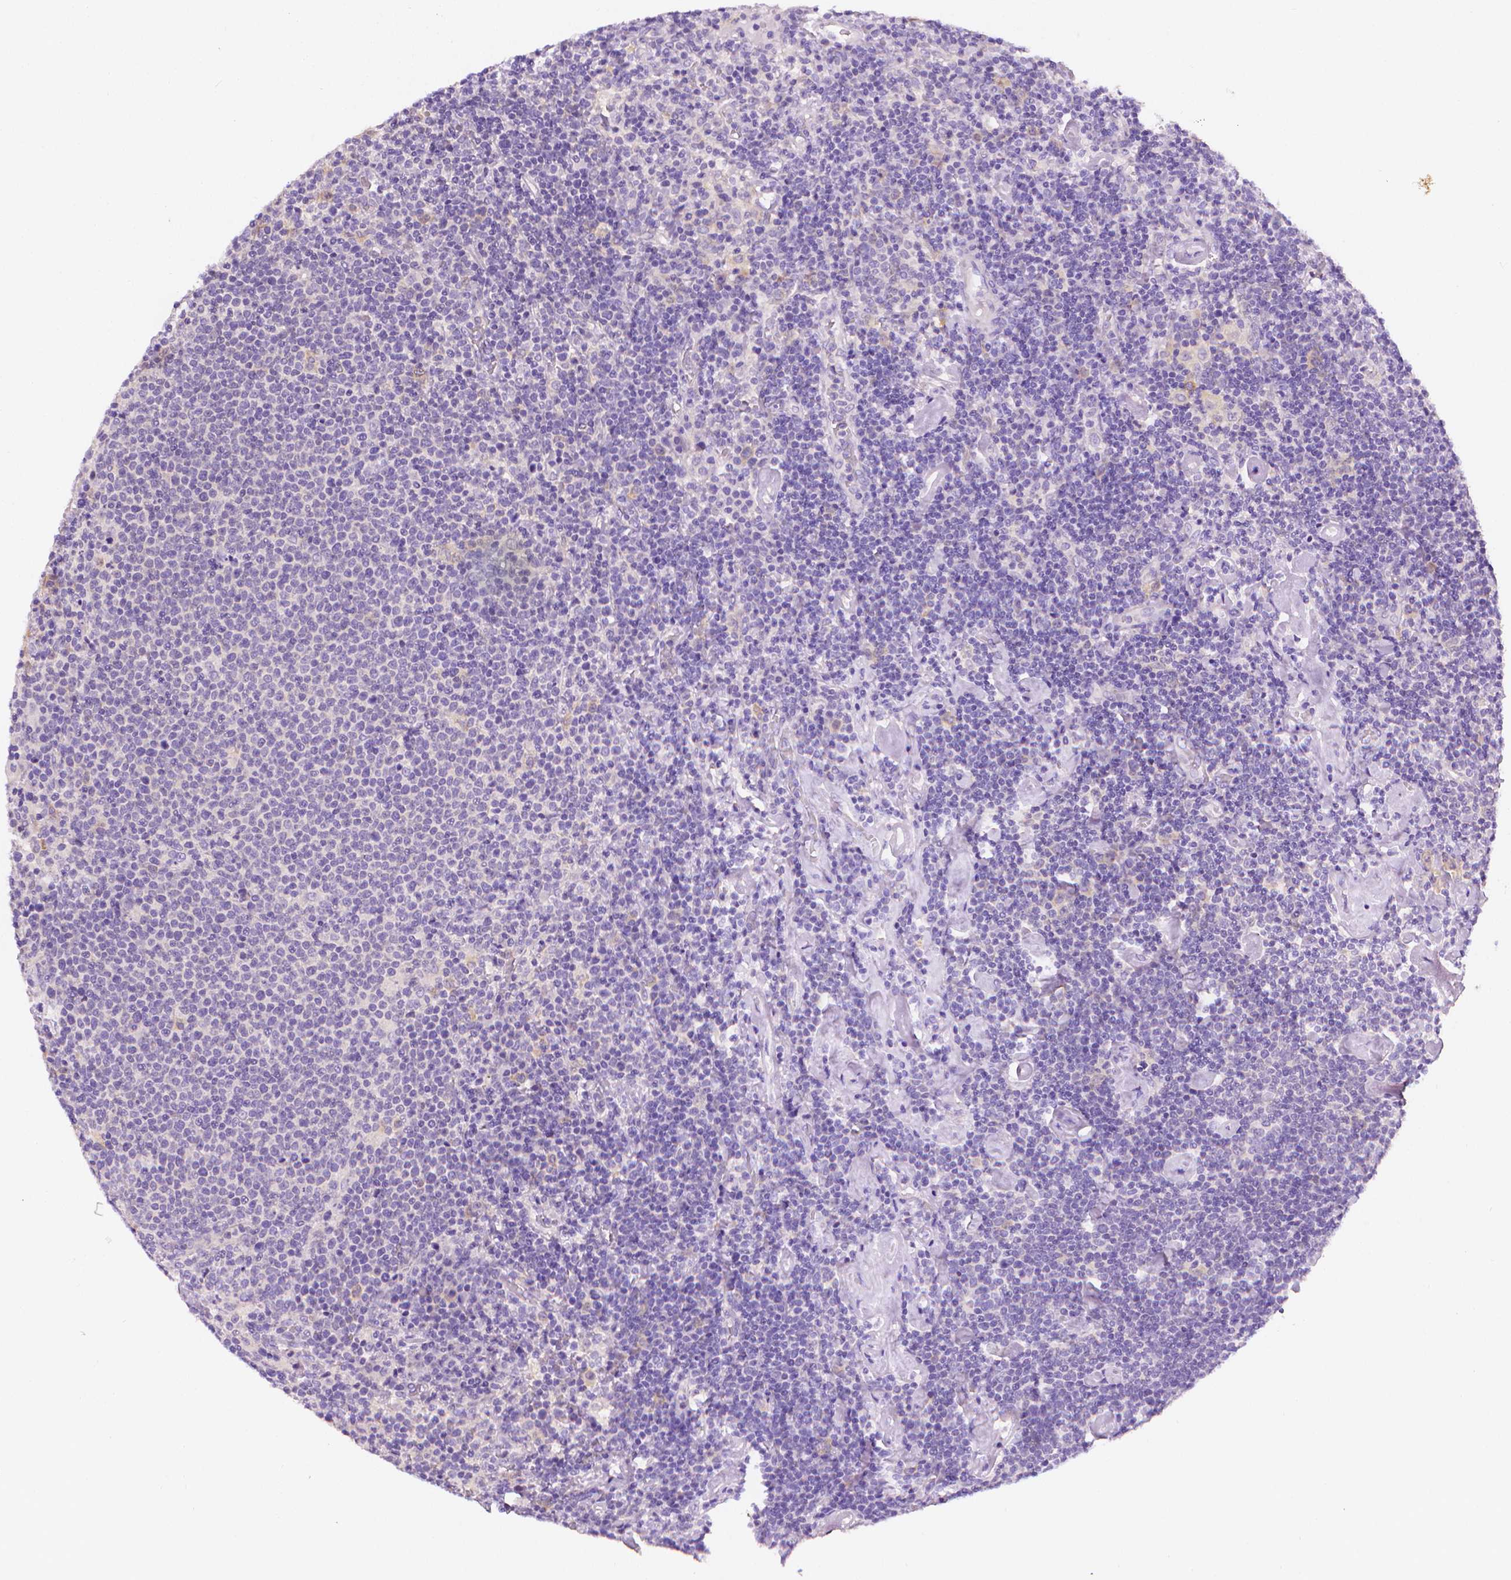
{"staining": {"intensity": "negative", "quantity": "none", "location": "none"}, "tissue": "lymphoma", "cell_type": "Tumor cells", "image_type": "cancer", "snomed": [{"axis": "morphology", "description": "Malignant lymphoma, non-Hodgkin's type, High grade"}, {"axis": "topography", "description": "Lymph node"}], "caption": "Human lymphoma stained for a protein using immunohistochemistry demonstrates no expression in tumor cells.", "gene": "FASN", "patient": {"sex": "male", "age": 61}}